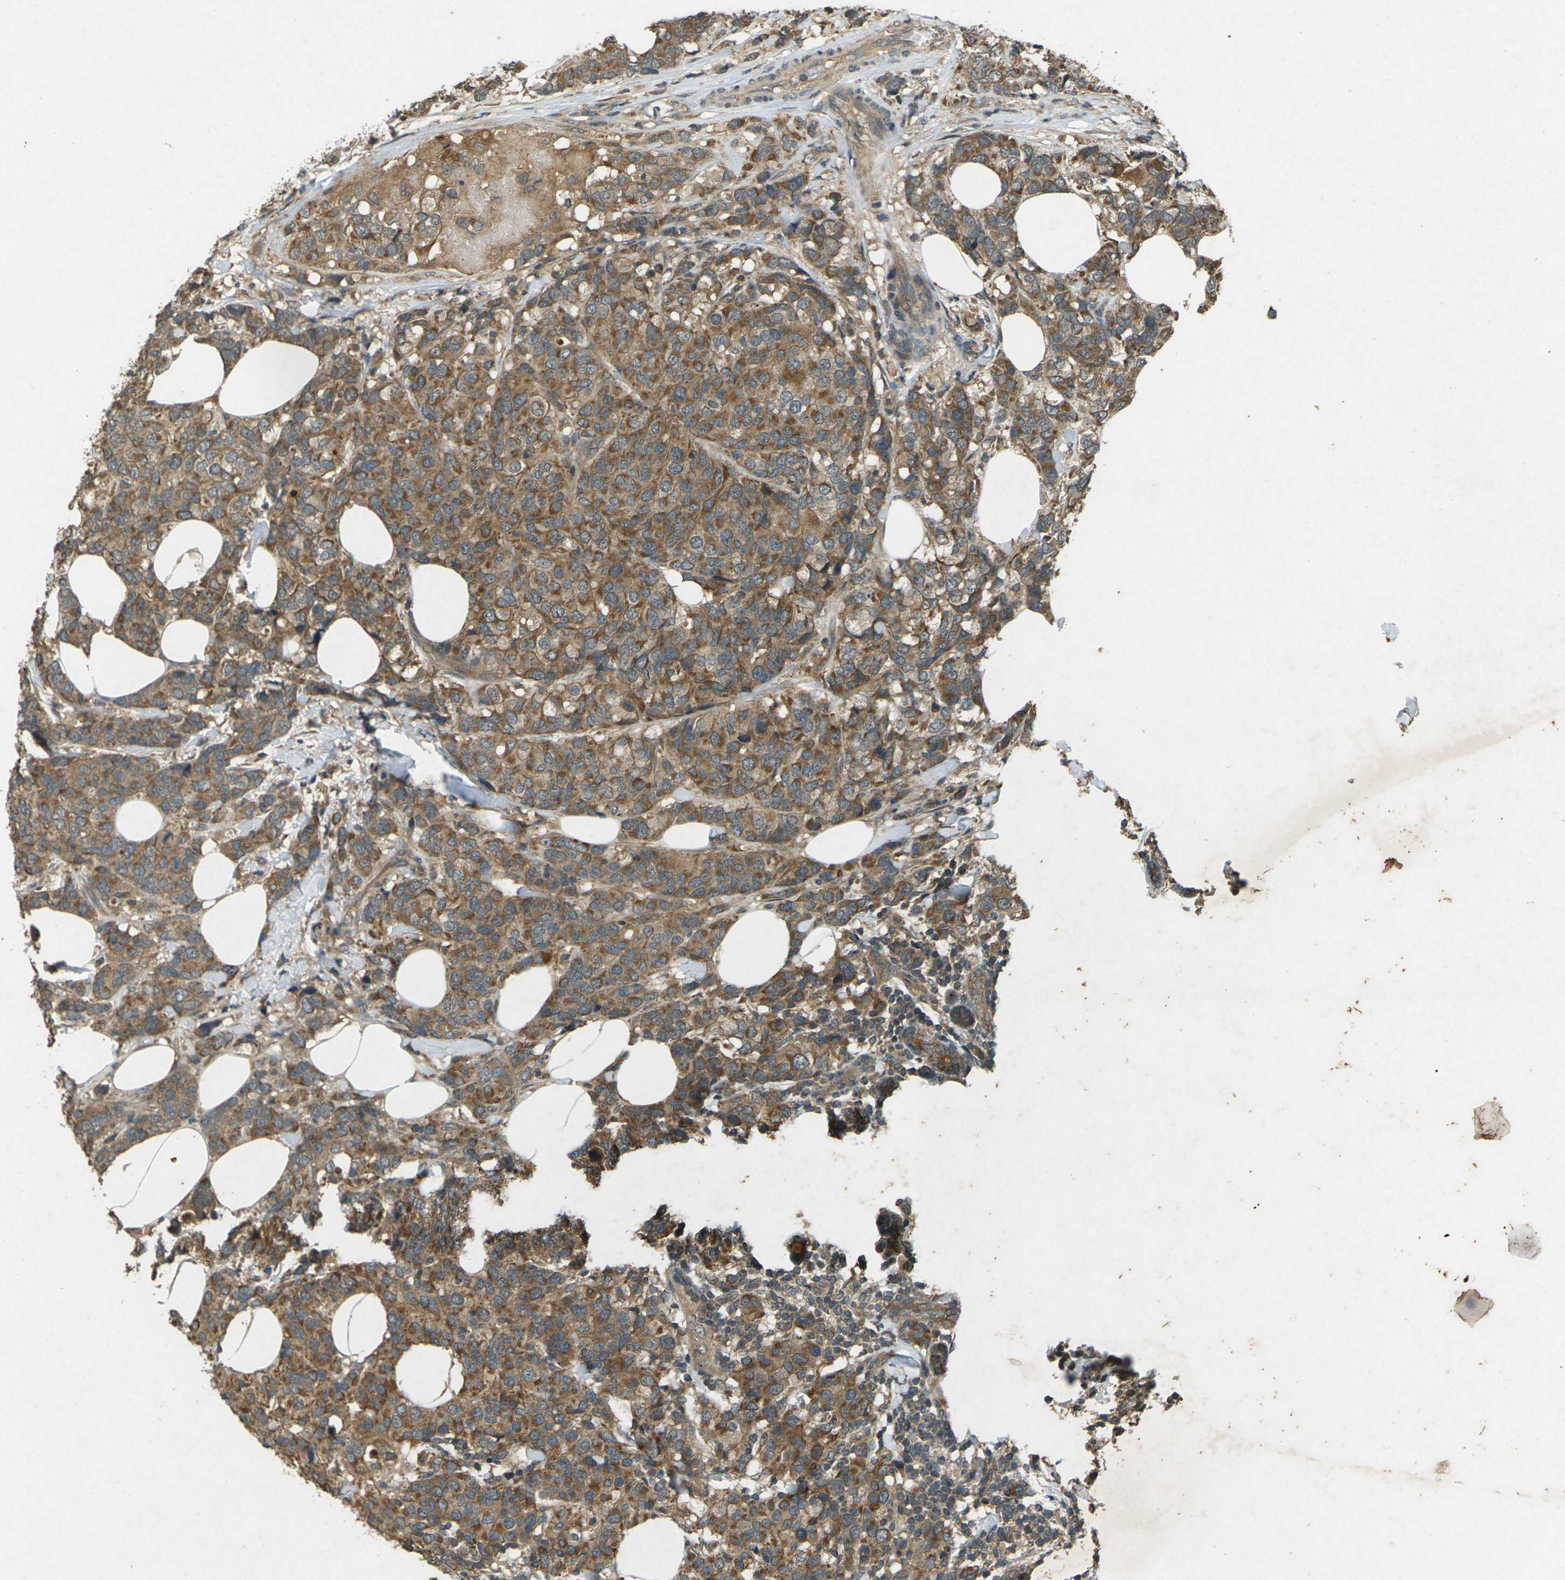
{"staining": {"intensity": "moderate", "quantity": ">75%", "location": "cytoplasmic/membranous"}, "tissue": "breast cancer", "cell_type": "Tumor cells", "image_type": "cancer", "snomed": [{"axis": "morphology", "description": "Lobular carcinoma"}, {"axis": "topography", "description": "Breast"}], "caption": "A brown stain shows moderate cytoplasmic/membranous positivity of a protein in breast lobular carcinoma tumor cells.", "gene": "TAP1", "patient": {"sex": "female", "age": 59}}